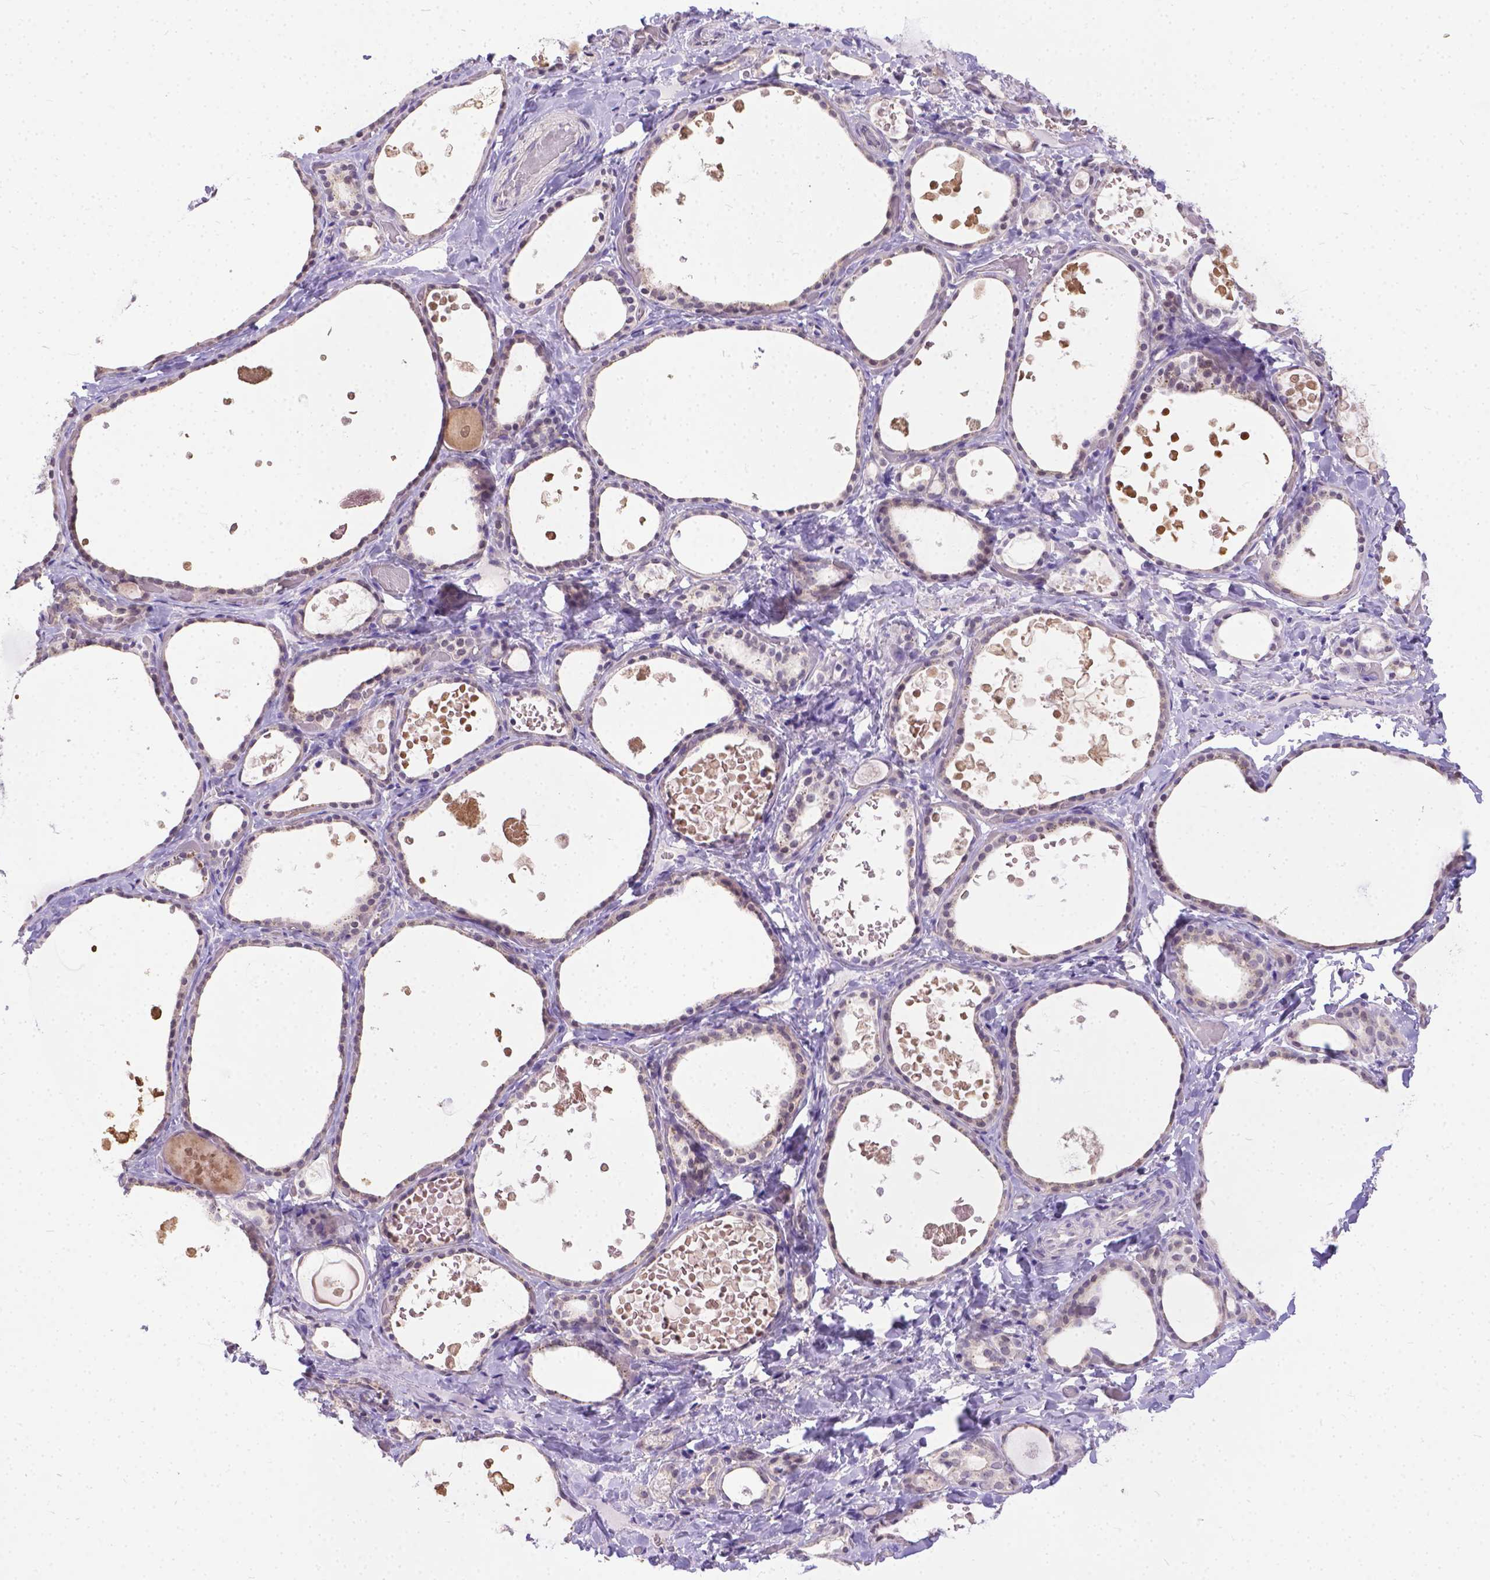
{"staining": {"intensity": "negative", "quantity": "none", "location": "none"}, "tissue": "thyroid gland", "cell_type": "Glandular cells", "image_type": "normal", "snomed": [{"axis": "morphology", "description": "Normal tissue, NOS"}, {"axis": "topography", "description": "Thyroid gland"}], "caption": "IHC photomicrograph of normal thyroid gland: human thyroid gland stained with DAB exhibits no significant protein expression in glandular cells. (IHC, brightfield microscopy, high magnification).", "gene": "TTLL6", "patient": {"sex": "female", "age": 56}}